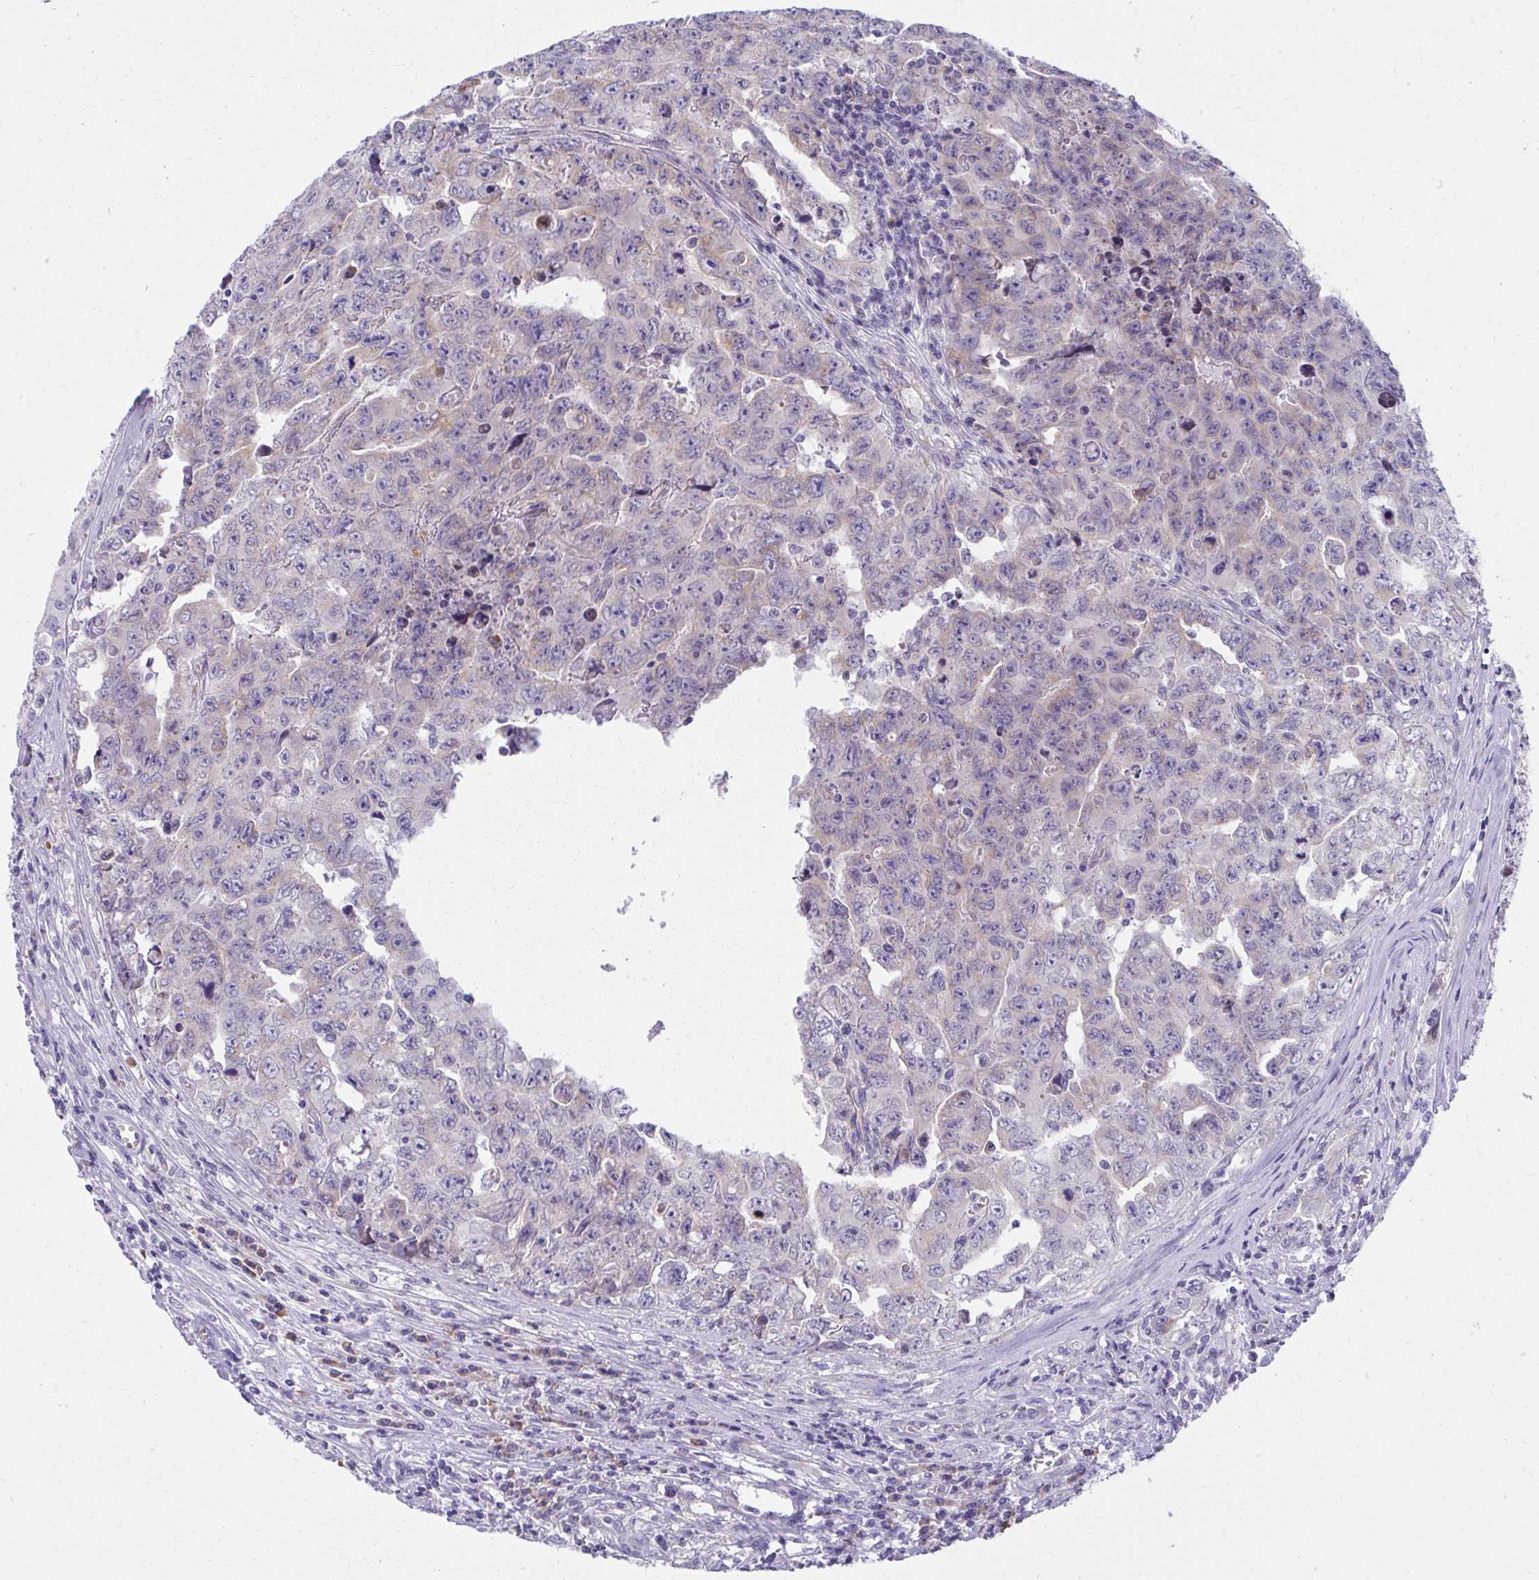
{"staining": {"intensity": "negative", "quantity": "none", "location": "none"}, "tissue": "testis cancer", "cell_type": "Tumor cells", "image_type": "cancer", "snomed": [{"axis": "morphology", "description": "Carcinoma, Embryonal, NOS"}, {"axis": "topography", "description": "Testis"}], "caption": "Testis cancer stained for a protein using immunohistochemistry (IHC) displays no staining tumor cells.", "gene": "FASLG", "patient": {"sex": "male", "age": 24}}